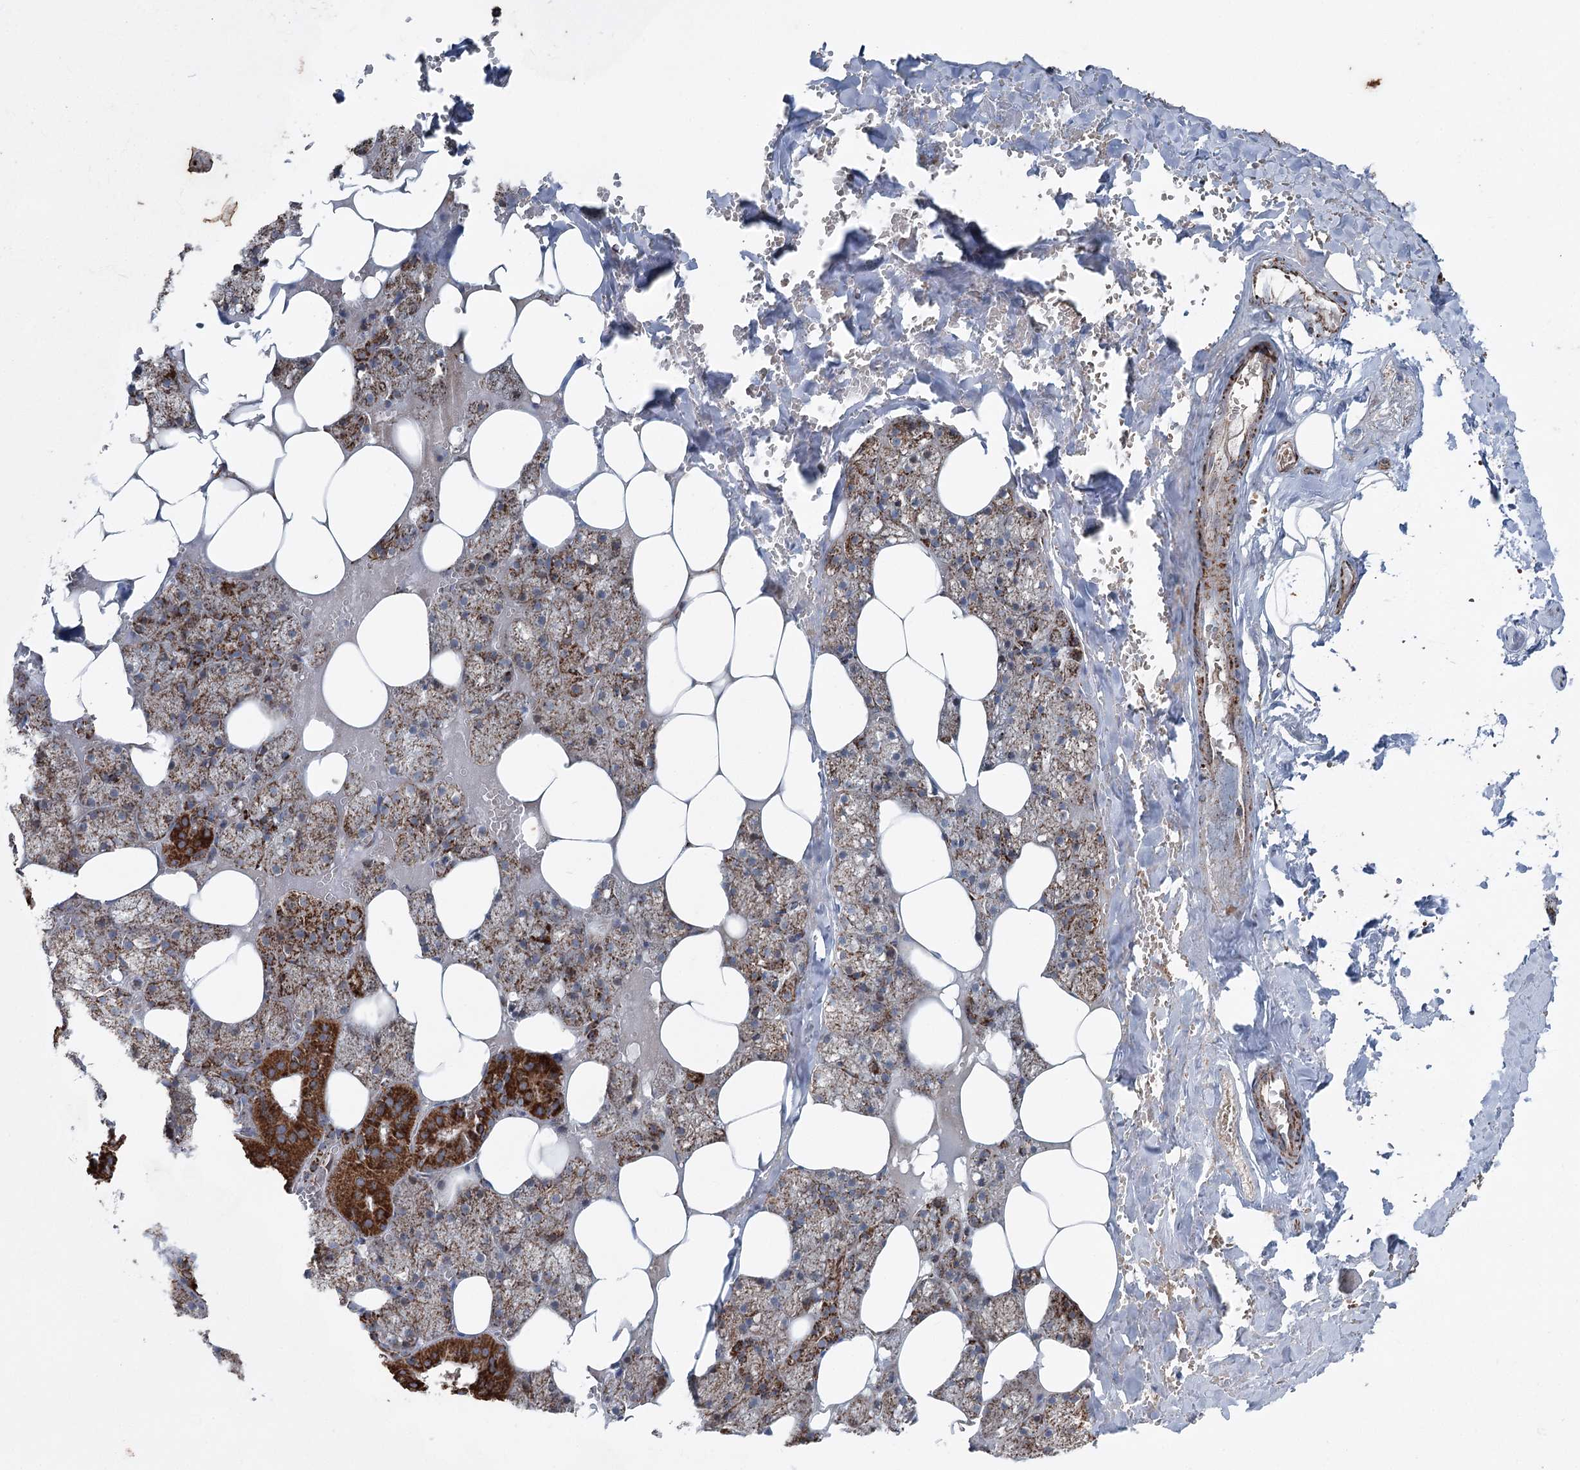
{"staining": {"intensity": "strong", "quantity": "25%-75%", "location": "cytoplasmic/membranous"}, "tissue": "salivary gland", "cell_type": "Glandular cells", "image_type": "normal", "snomed": [{"axis": "morphology", "description": "Normal tissue, NOS"}, {"axis": "topography", "description": "Salivary gland"}], "caption": "A micrograph of human salivary gland stained for a protein exhibits strong cytoplasmic/membranous brown staining in glandular cells. The staining was performed using DAB, with brown indicating positive protein expression. Nuclei are stained blue with hematoxylin.", "gene": "UCN3", "patient": {"sex": "male", "age": 62}}